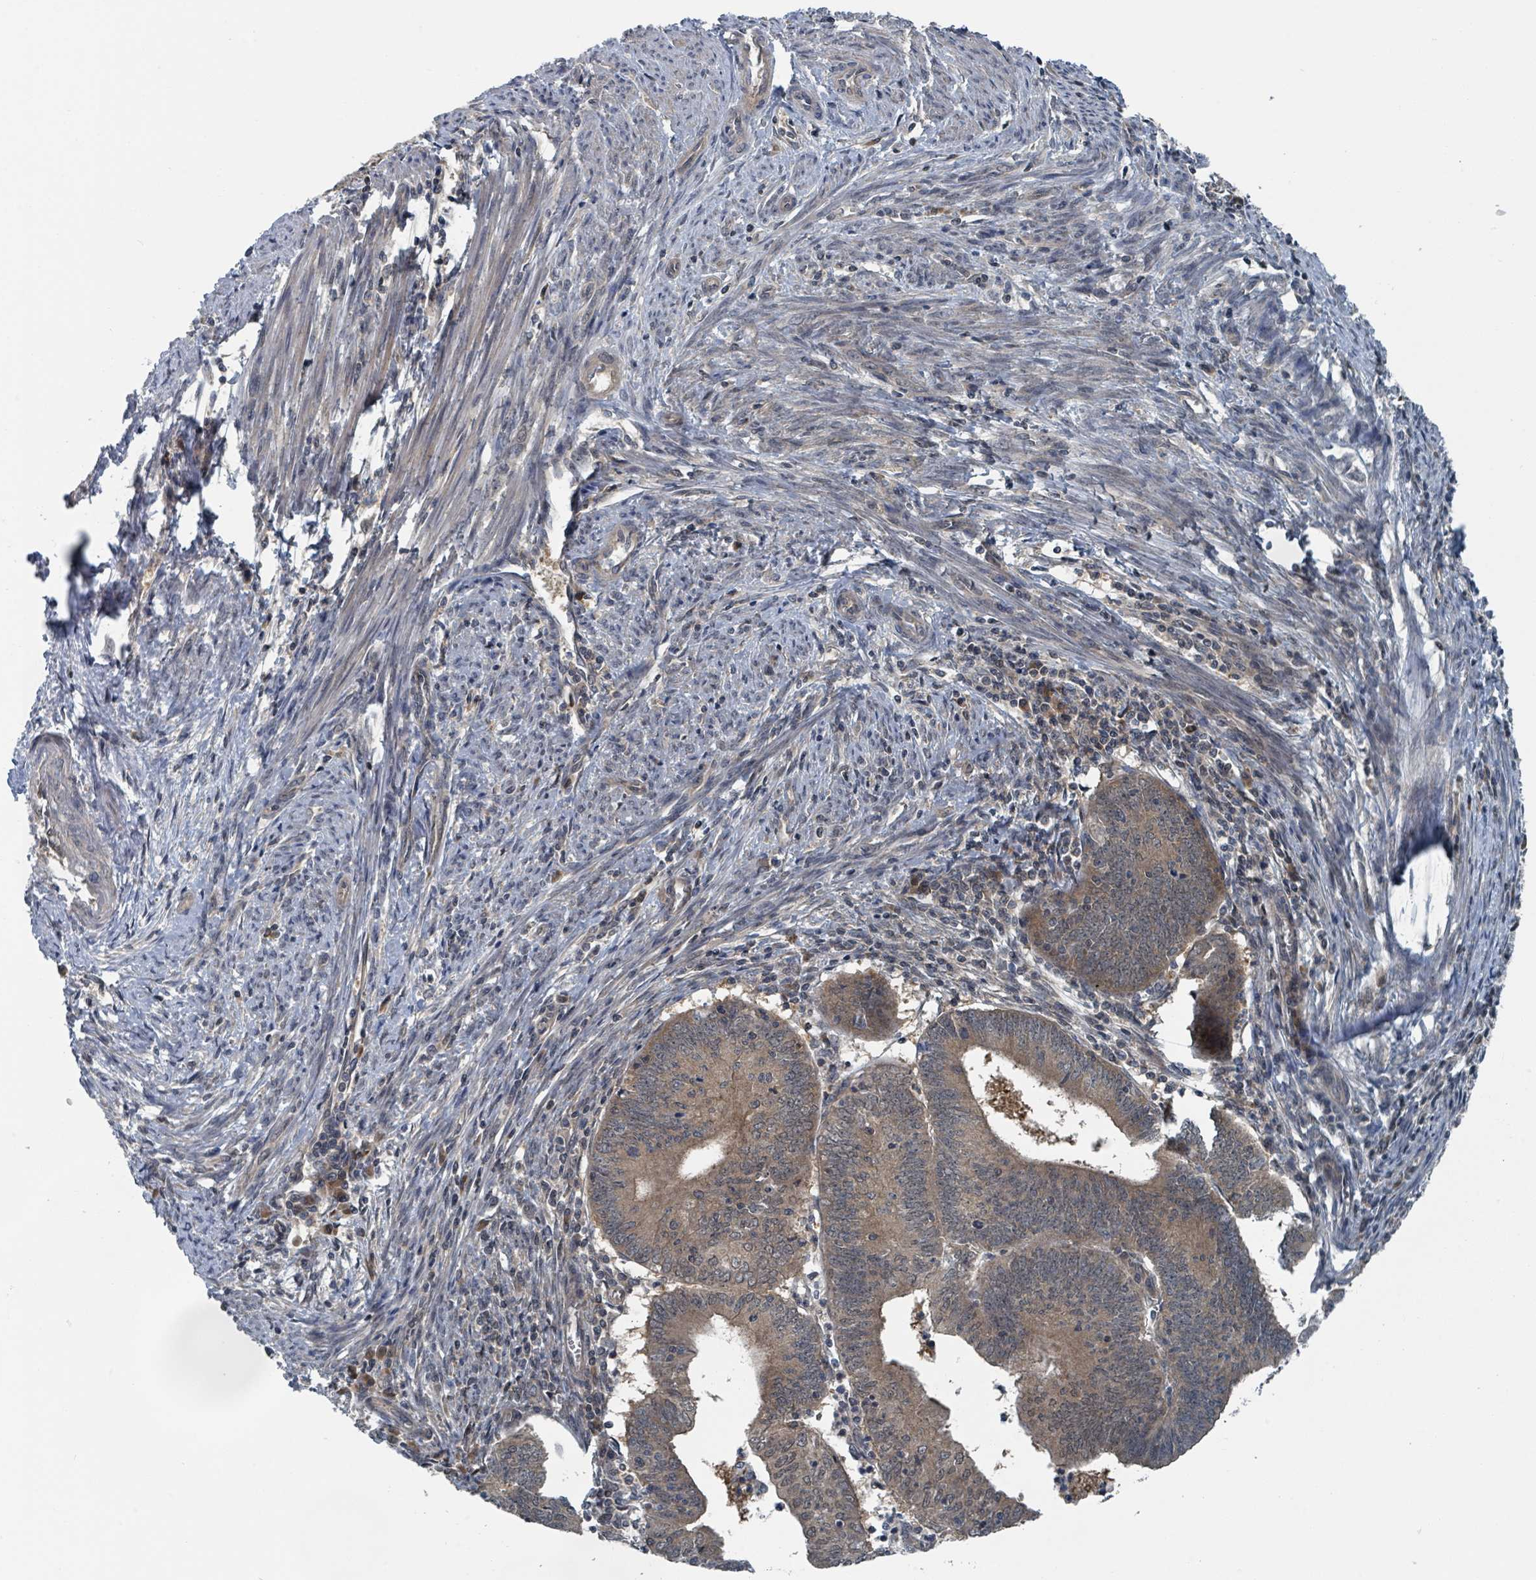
{"staining": {"intensity": "moderate", "quantity": ">75%", "location": "cytoplasmic/membranous,nuclear"}, "tissue": "endometrial cancer", "cell_type": "Tumor cells", "image_type": "cancer", "snomed": [{"axis": "morphology", "description": "Adenocarcinoma, NOS"}, {"axis": "topography", "description": "Endometrium"}], "caption": "A high-resolution histopathology image shows IHC staining of adenocarcinoma (endometrial), which demonstrates moderate cytoplasmic/membranous and nuclear expression in approximately >75% of tumor cells.", "gene": "GOLGA7", "patient": {"sex": "female", "age": 60}}